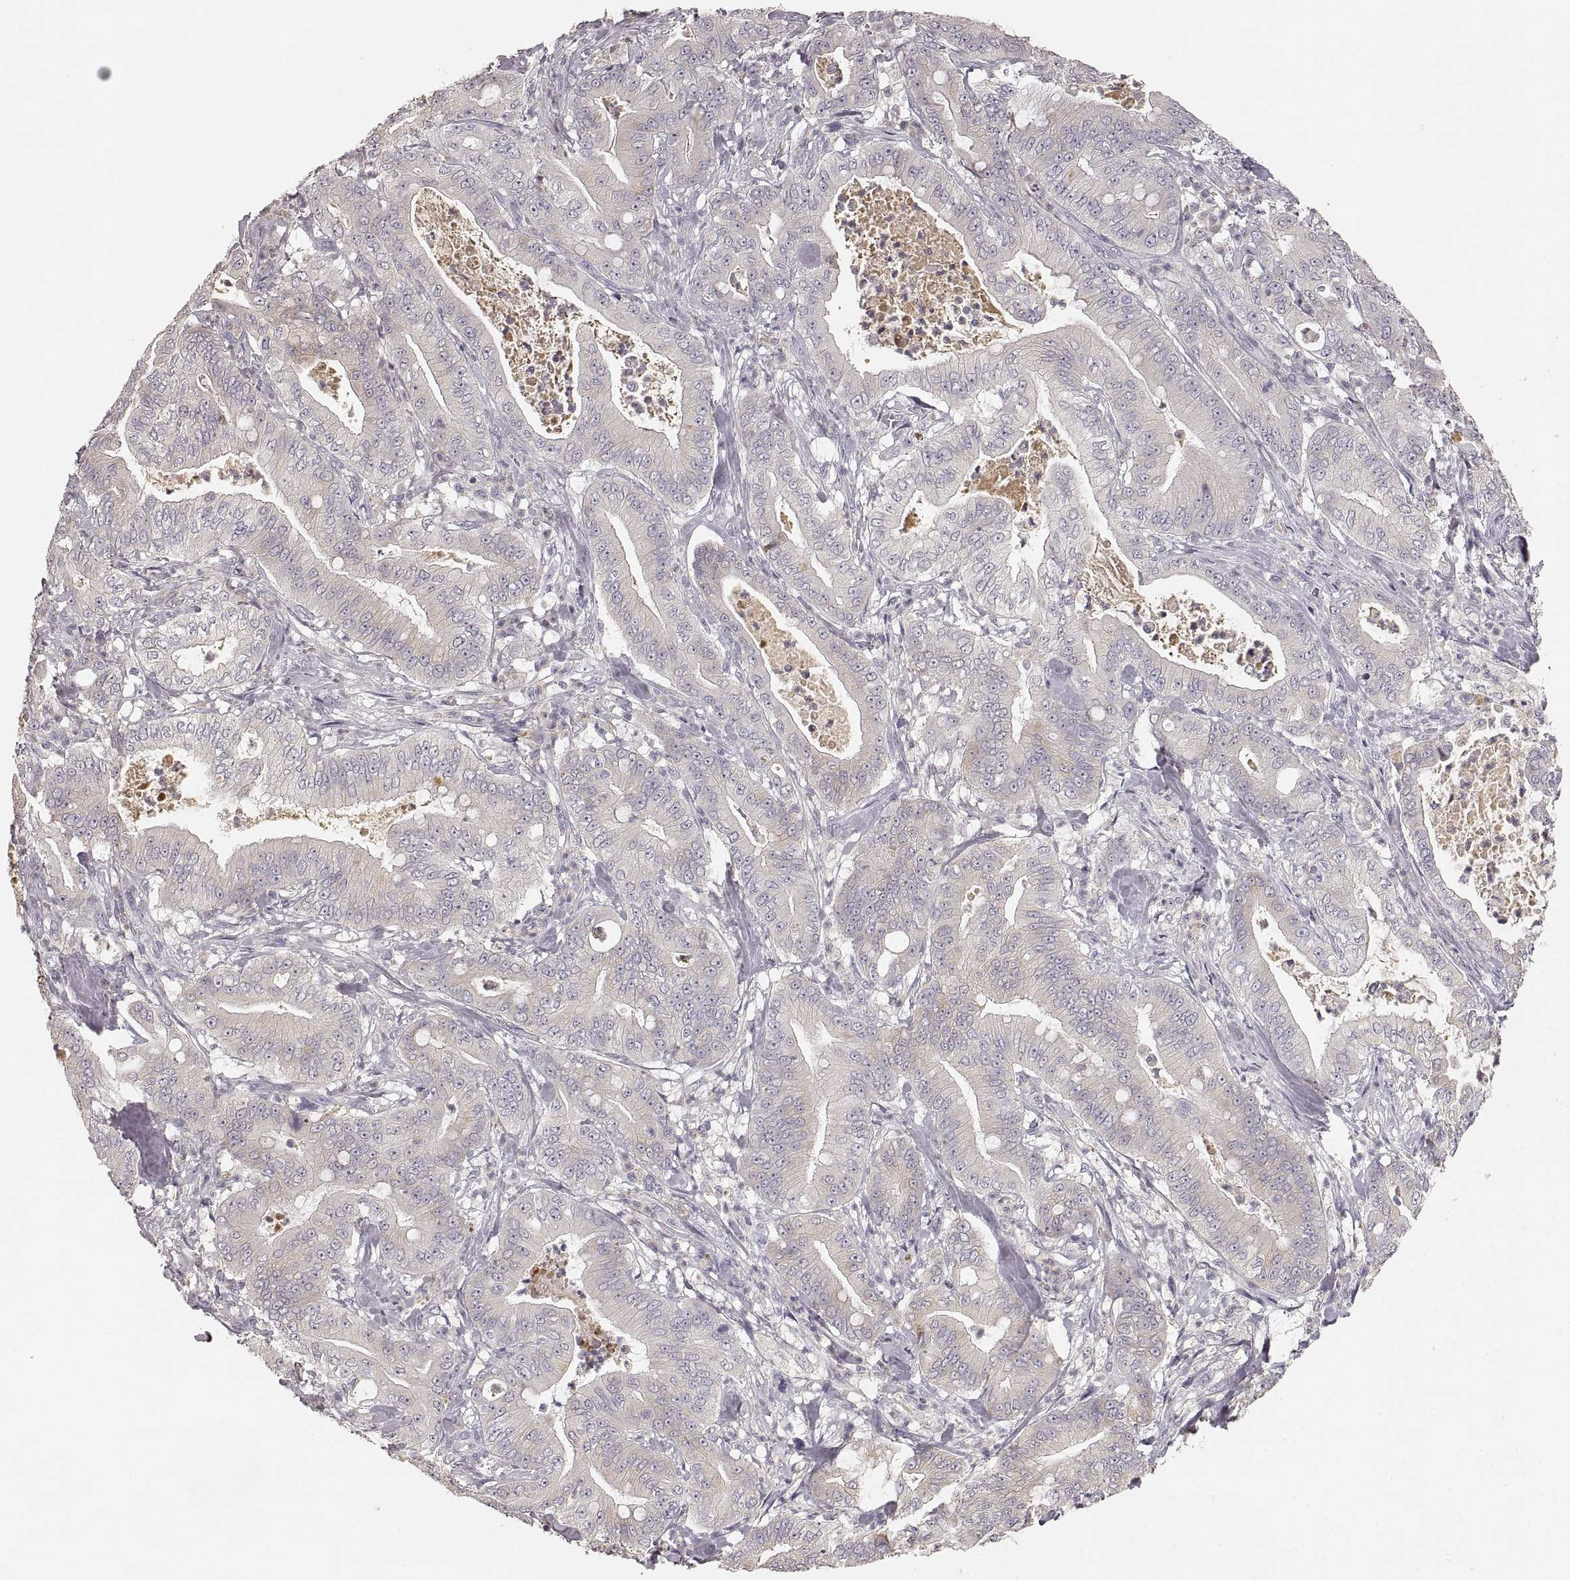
{"staining": {"intensity": "weak", "quantity": "25%-75%", "location": "cytoplasmic/membranous"}, "tissue": "pancreatic cancer", "cell_type": "Tumor cells", "image_type": "cancer", "snomed": [{"axis": "morphology", "description": "Adenocarcinoma, NOS"}, {"axis": "topography", "description": "Pancreas"}], "caption": "Immunohistochemistry of human pancreatic adenocarcinoma displays low levels of weak cytoplasmic/membranous expression in approximately 25%-75% of tumor cells.", "gene": "RUNDC3A", "patient": {"sex": "male", "age": 71}}